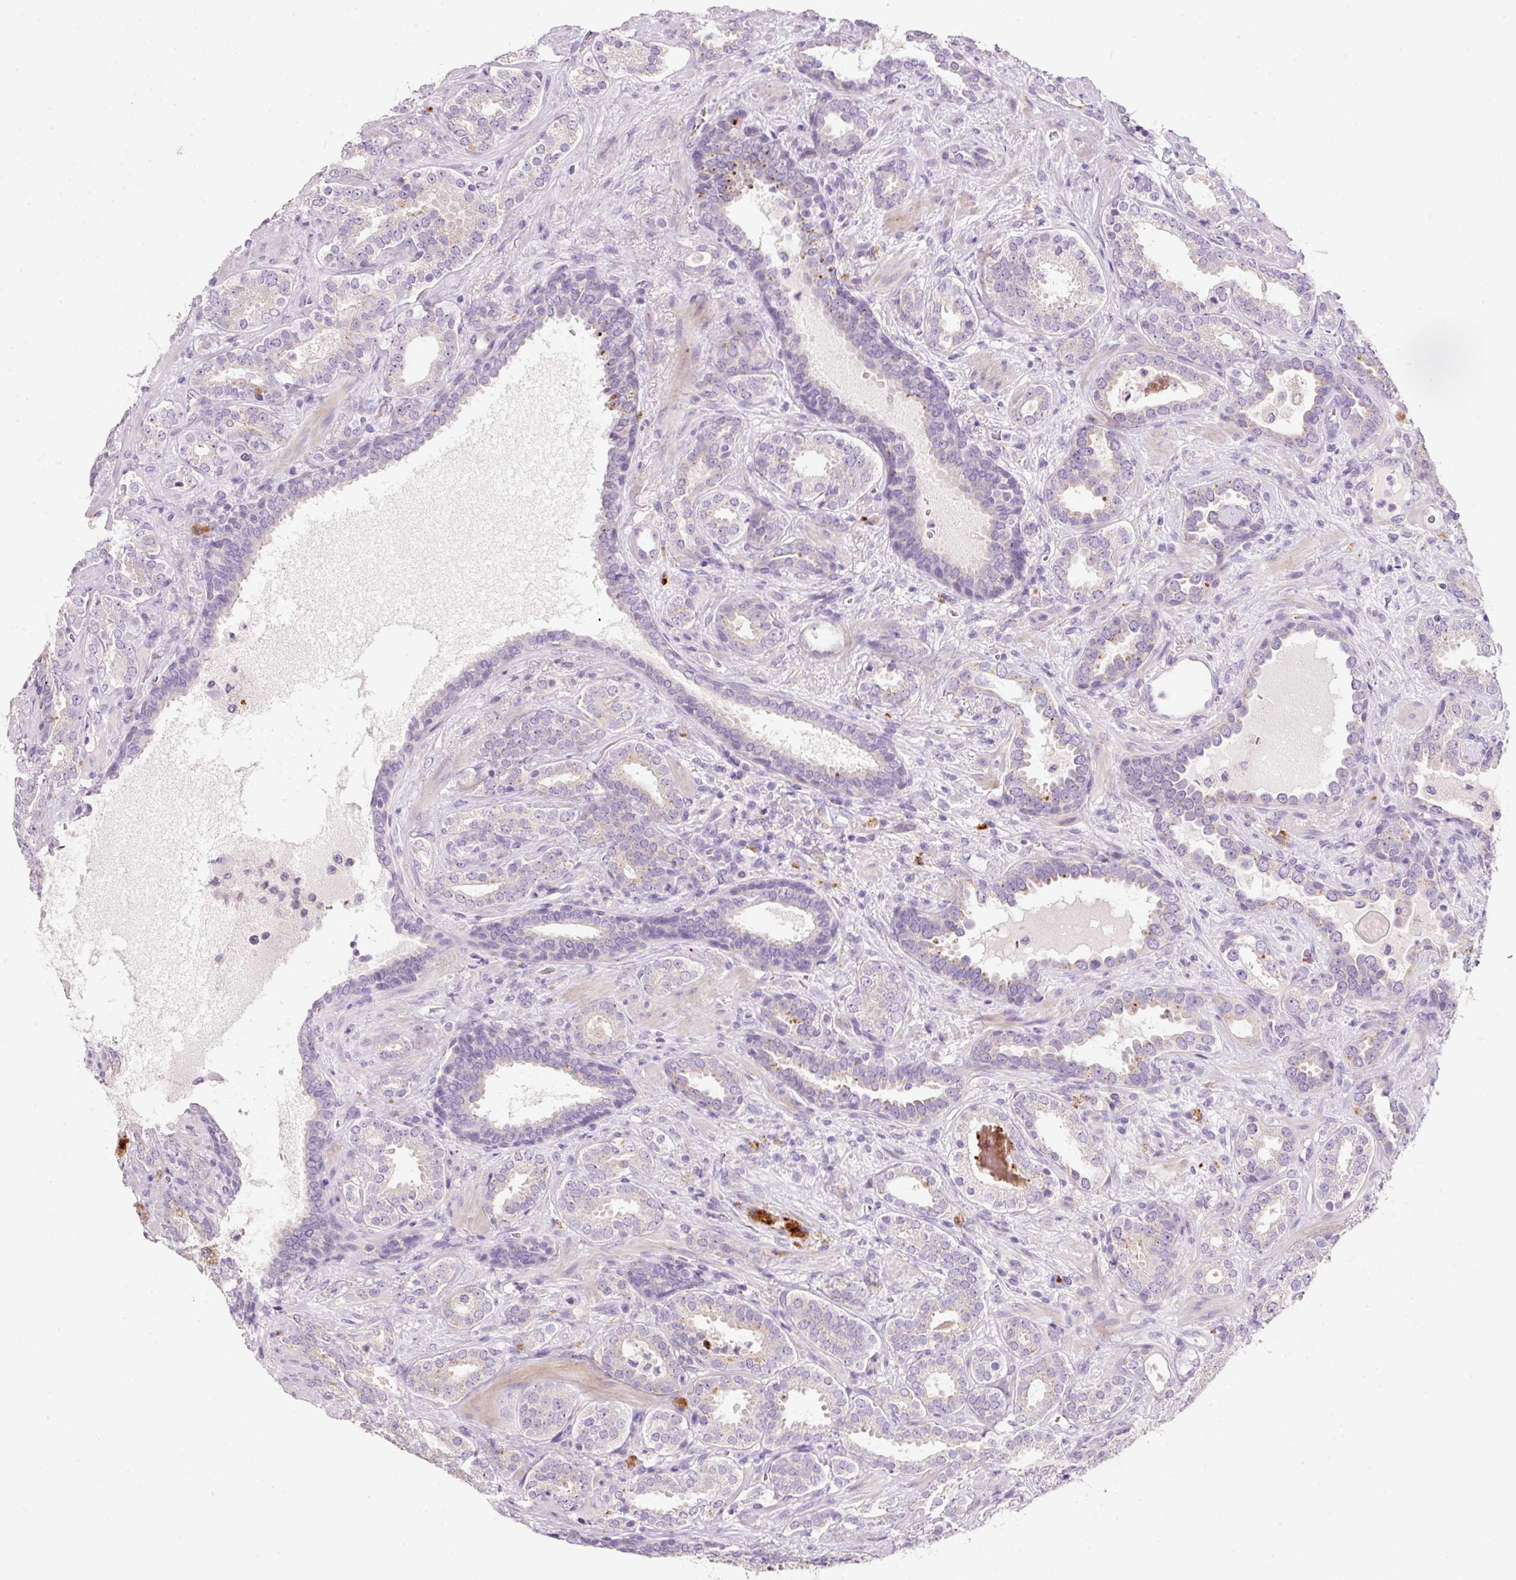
{"staining": {"intensity": "negative", "quantity": "none", "location": "none"}, "tissue": "prostate cancer", "cell_type": "Tumor cells", "image_type": "cancer", "snomed": [{"axis": "morphology", "description": "Adenocarcinoma, High grade"}, {"axis": "topography", "description": "Prostate"}], "caption": "Tumor cells are negative for brown protein staining in prostate cancer (adenocarcinoma (high-grade)).", "gene": "TENT5C", "patient": {"sex": "male", "age": 65}}